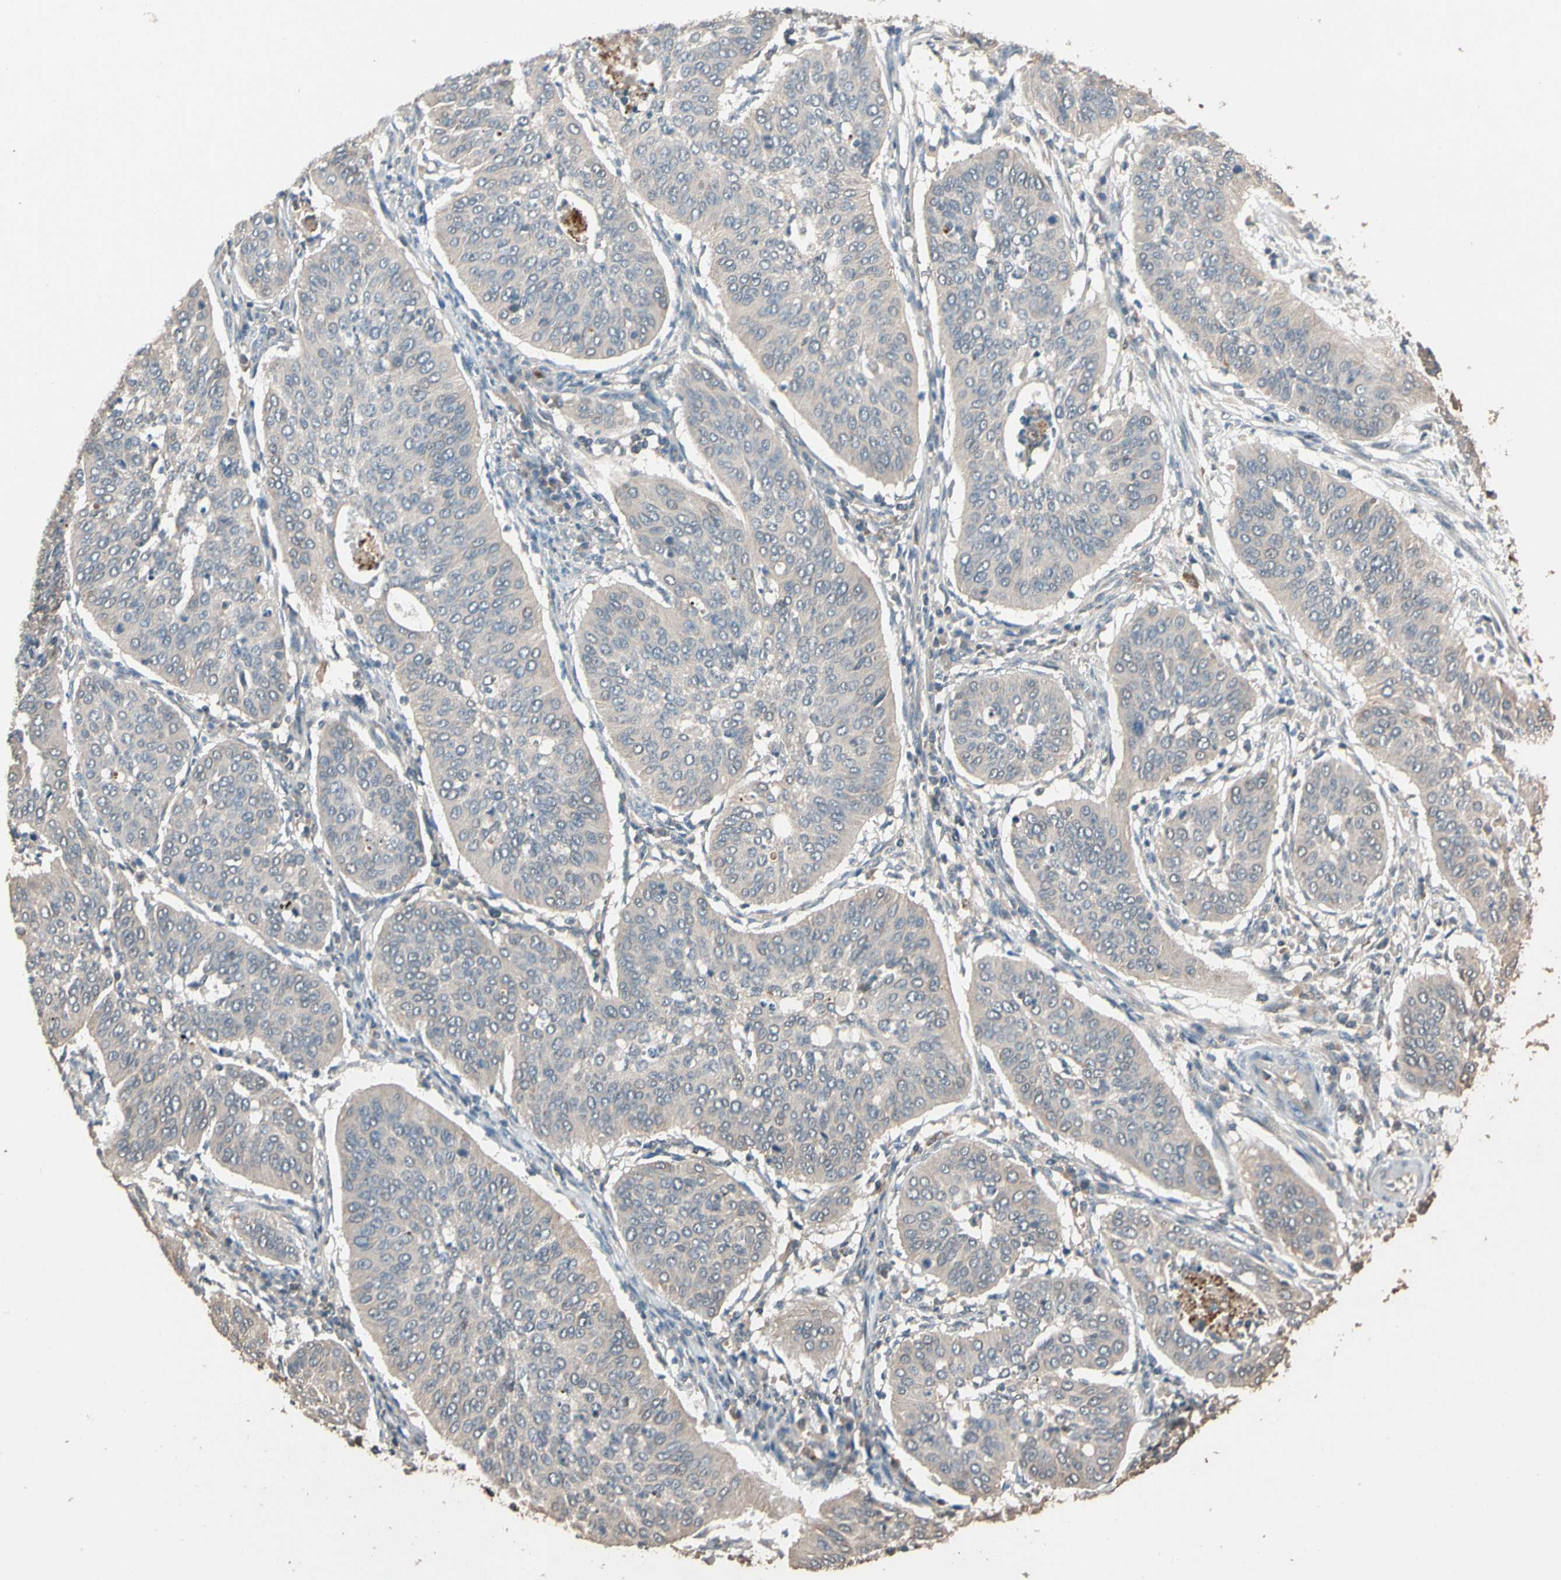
{"staining": {"intensity": "weak", "quantity": ">75%", "location": "cytoplasmic/membranous"}, "tissue": "cervical cancer", "cell_type": "Tumor cells", "image_type": "cancer", "snomed": [{"axis": "morphology", "description": "Normal tissue, NOS"}, {"axis": "morphology", "description": "Squamous cell carcinoma, NOS"}, {"axis": "topography", "description": "Cervix"}], "caption": "Cervical cancer (squamous cell carcinoma) tissue demonstrates weak cytoplasmic/membranous positivity in approximately >75% of tumor cells, visualized by immunohistochemistry.", "gene": "MAP3K7", "patient": {"sex": "female", "age": 39}}